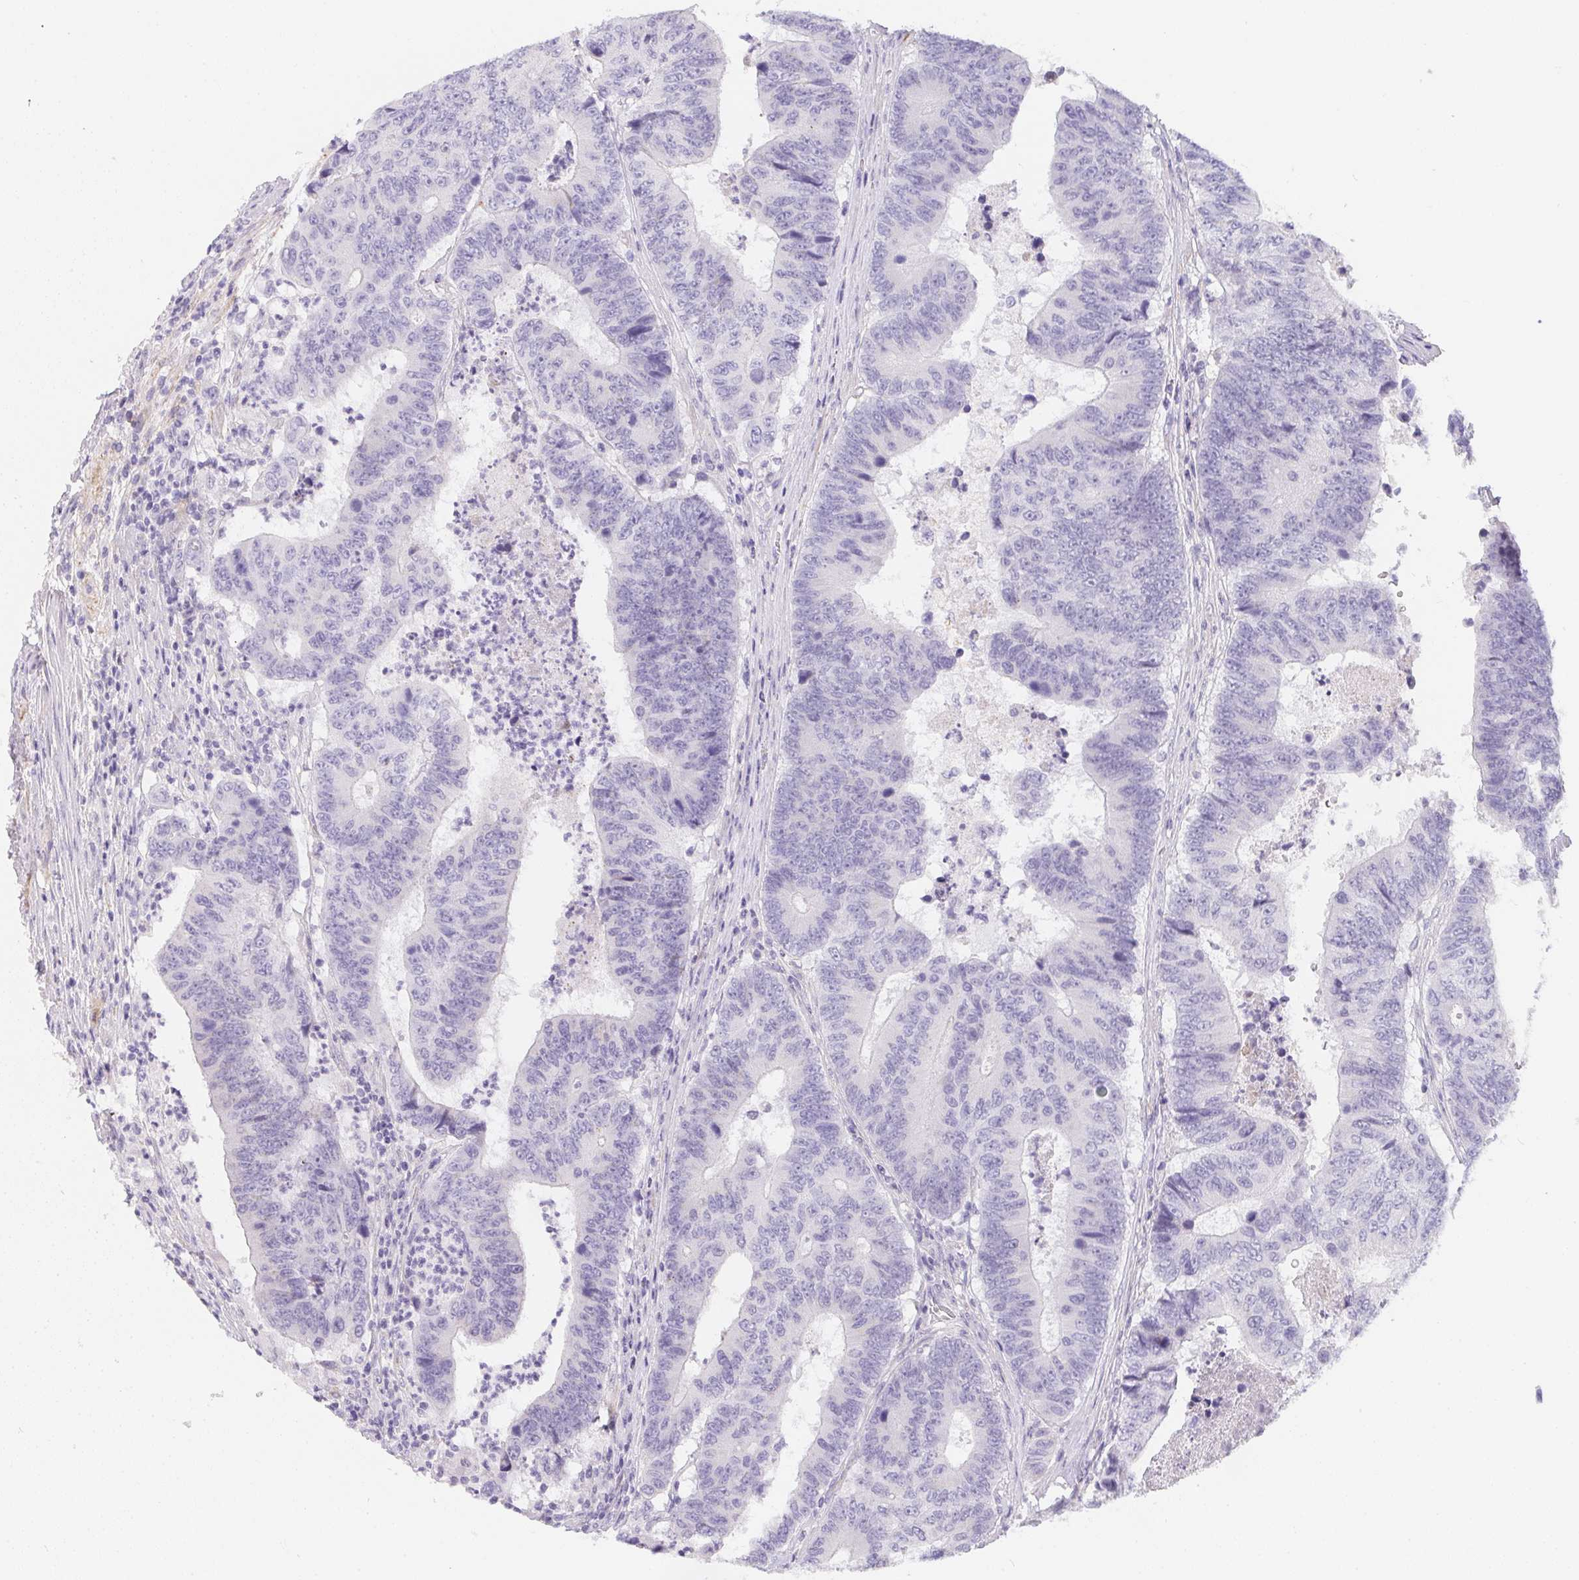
{"staining": {"intensity": "negative", "quantity": "none", "location": "none"}, "tissue": "colorectal cancer", "cell_type": "Tumor cells", "image_type": "cancer", "snomed": [{"axis": "morphology", "description": "Adenocarcinoma, NOS"}, {"axis": "topography", "description": "Colon"}], "caption": "Adenocarcinoma (colorectal) was stained to show a protein in brown. There is no significant staining in tumor cells.", "gene": "MAP1A", "patient": {"sex": "female", "age": 48}}